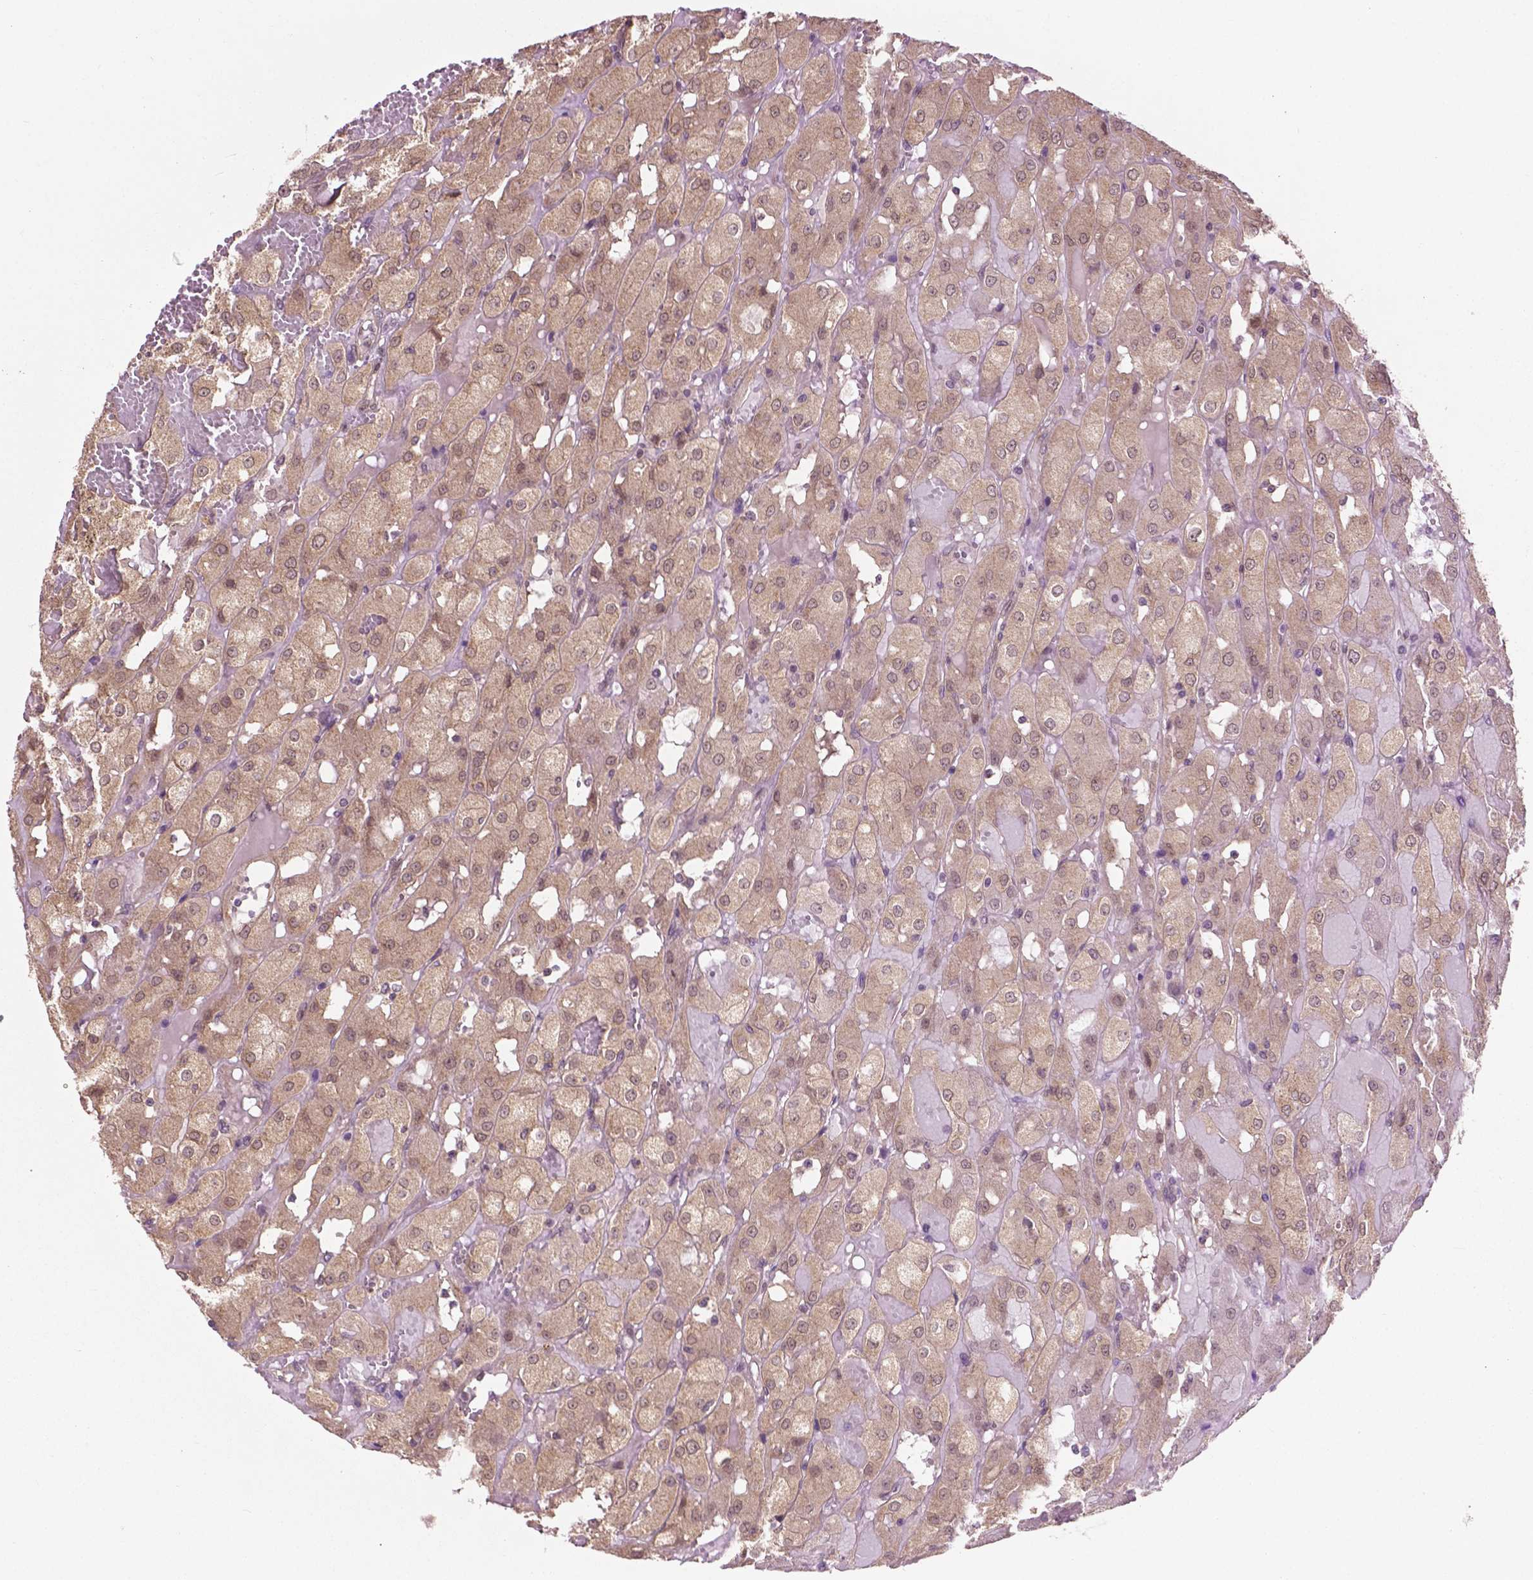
{"staining": {"intensity": "weak", "quantity": ">75%", "location": "cytoplasmic/membranous"}, "tissue": "renal cancer", "cell_type": "Tumor cells", "image_type": "cancer", "snomed": [{"axis": "morphology", "description": "Adenocarcinoma, NOS"}, {"axis": "topography", "description": "Kidney"}], "caption": "A high-resolution micrograph shows immunohistochemistry (IHC) staining of renal adenocarcinoma, which exhibits weak cytoplasmic/membranous staining in approximately >75% of tumor cells.", "gene": "PPP1CB", "patient": {"sex": "male", "age": 72}}